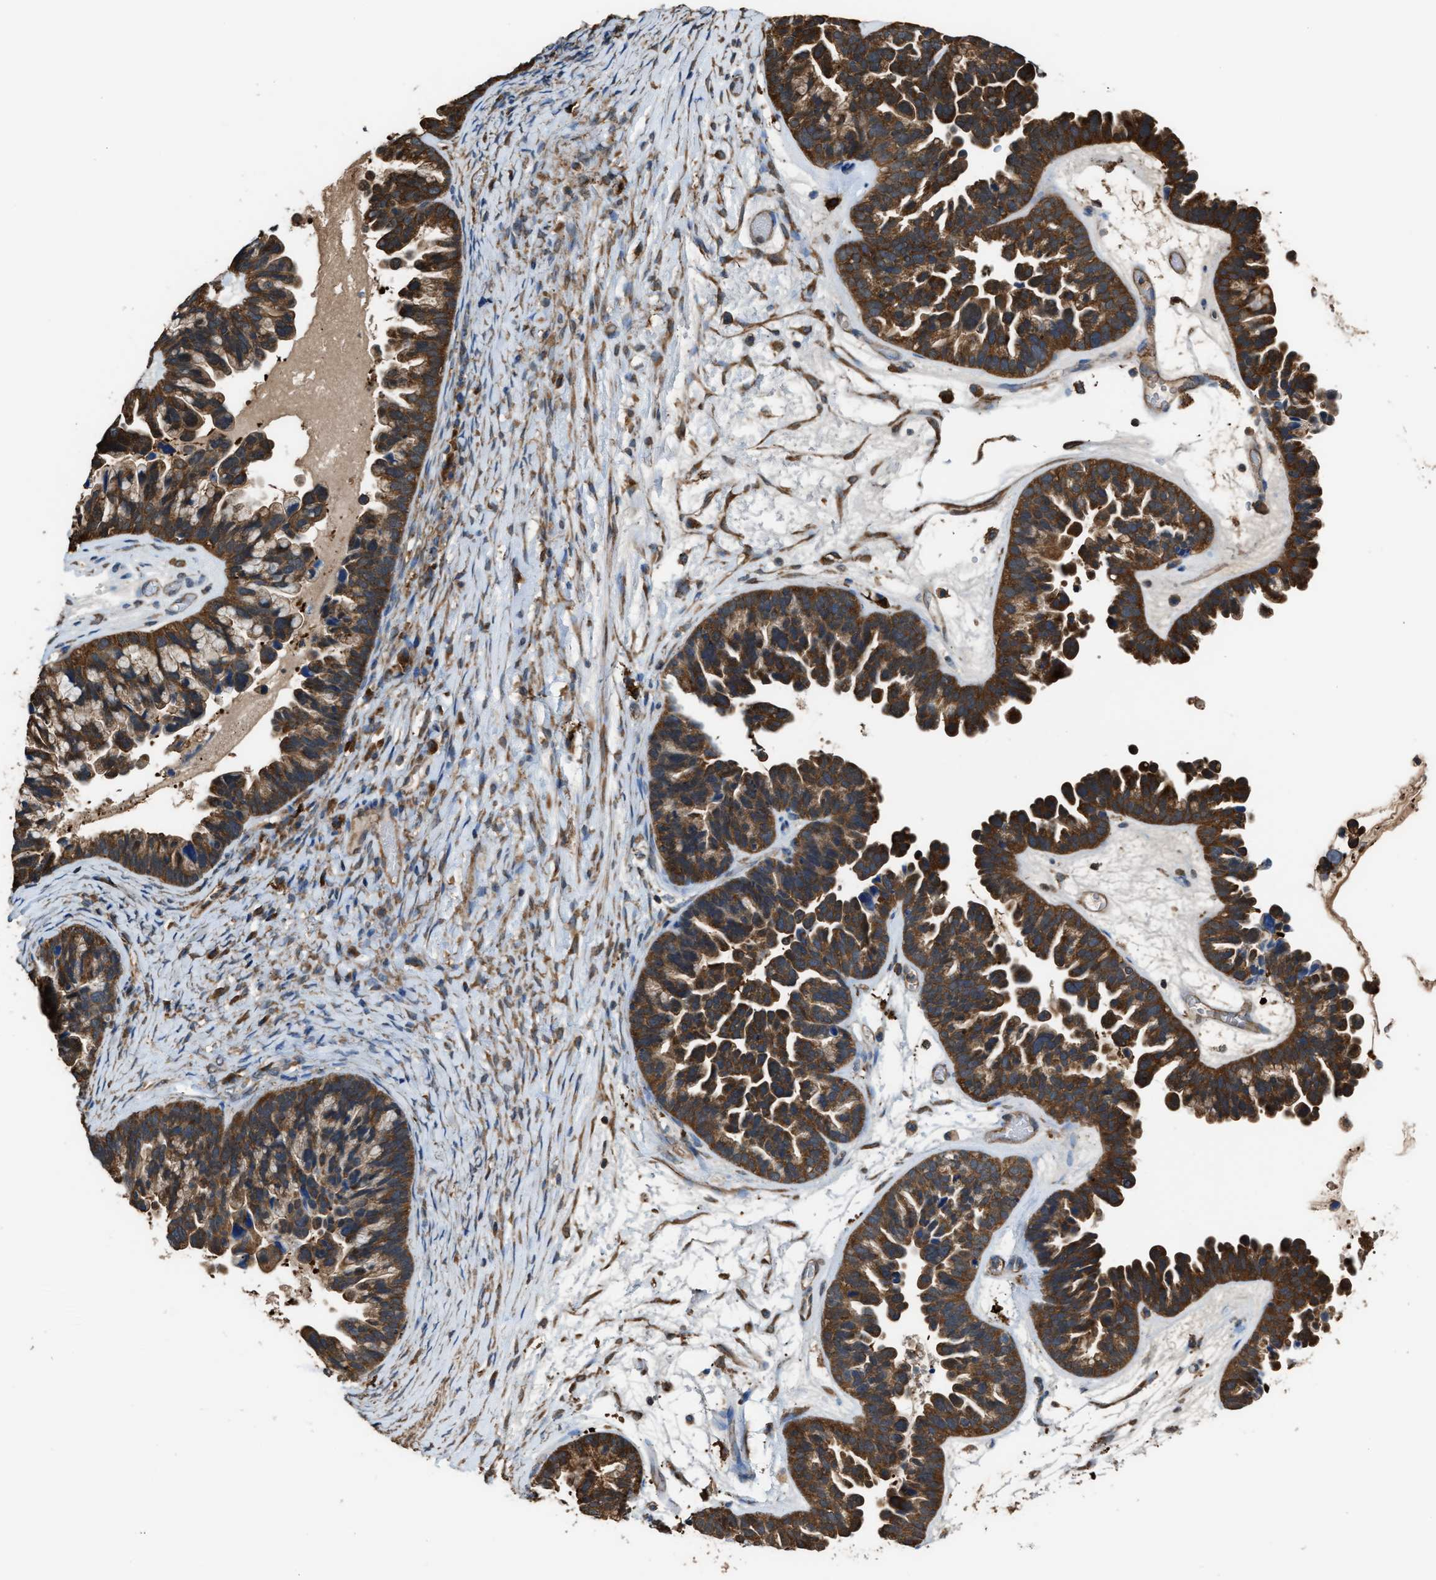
{"staining": {"intensity": "strong", "quantity": ">75%", "location": "cytoplasmic/membranous"}, "tissue": "ovarian cancer", "cell_type": "Tumor cells", "image_type": "cancer", "snomed": [{"axis": "morphology", "description": "Cystadenocarcinoma, serous, NOS"}, {"axis": "topography", "description": "Ovary"}], "caption": "Immunohistochemical staining of human ovarian serous cystadenocarcinoma exhibits high levels of strong cytoplasmic/membranous protein expression in about >75% of tumor cells.", "gene": "ATIC", "patient": {"sex": "female", "age": 56}}